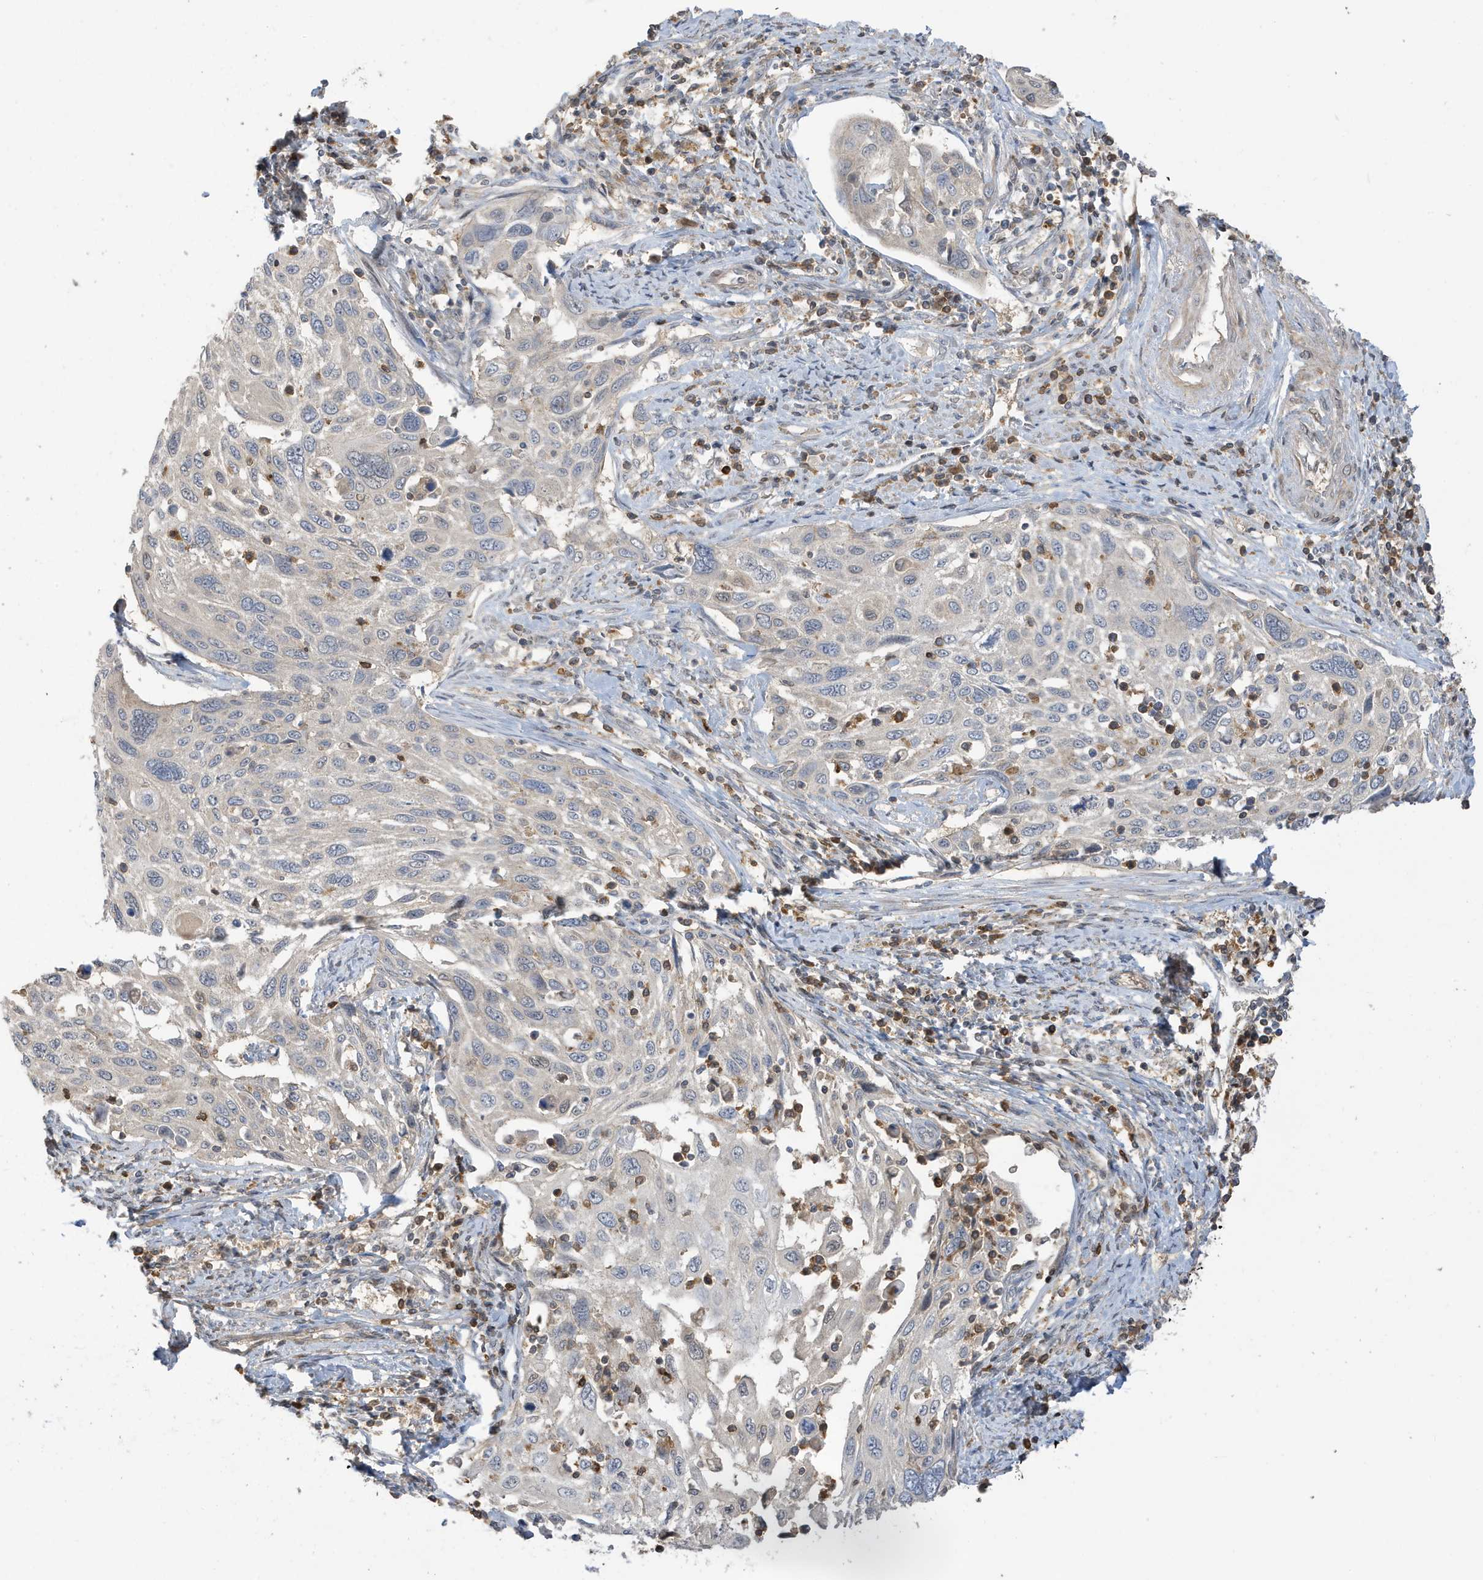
{"staining": {"intensity": "negative", "quantity": "none", "location": "none"}, "tissue": "cervical cancer", "cell_type": "Tumor cells", "image_type": "cancer", "snomed": [{"axis": "morphology", "description": "Squamous cell carcinoma, NOS"}, {"axis": "topography", "description": "Cervix"}], "caption": "The IHC photomicrograph has no significant positivity in tumor cells of cervical squamous cell carcinoma tissue.", "gene": "TAB3", "patient": {"sex": "female", "age": 70}}